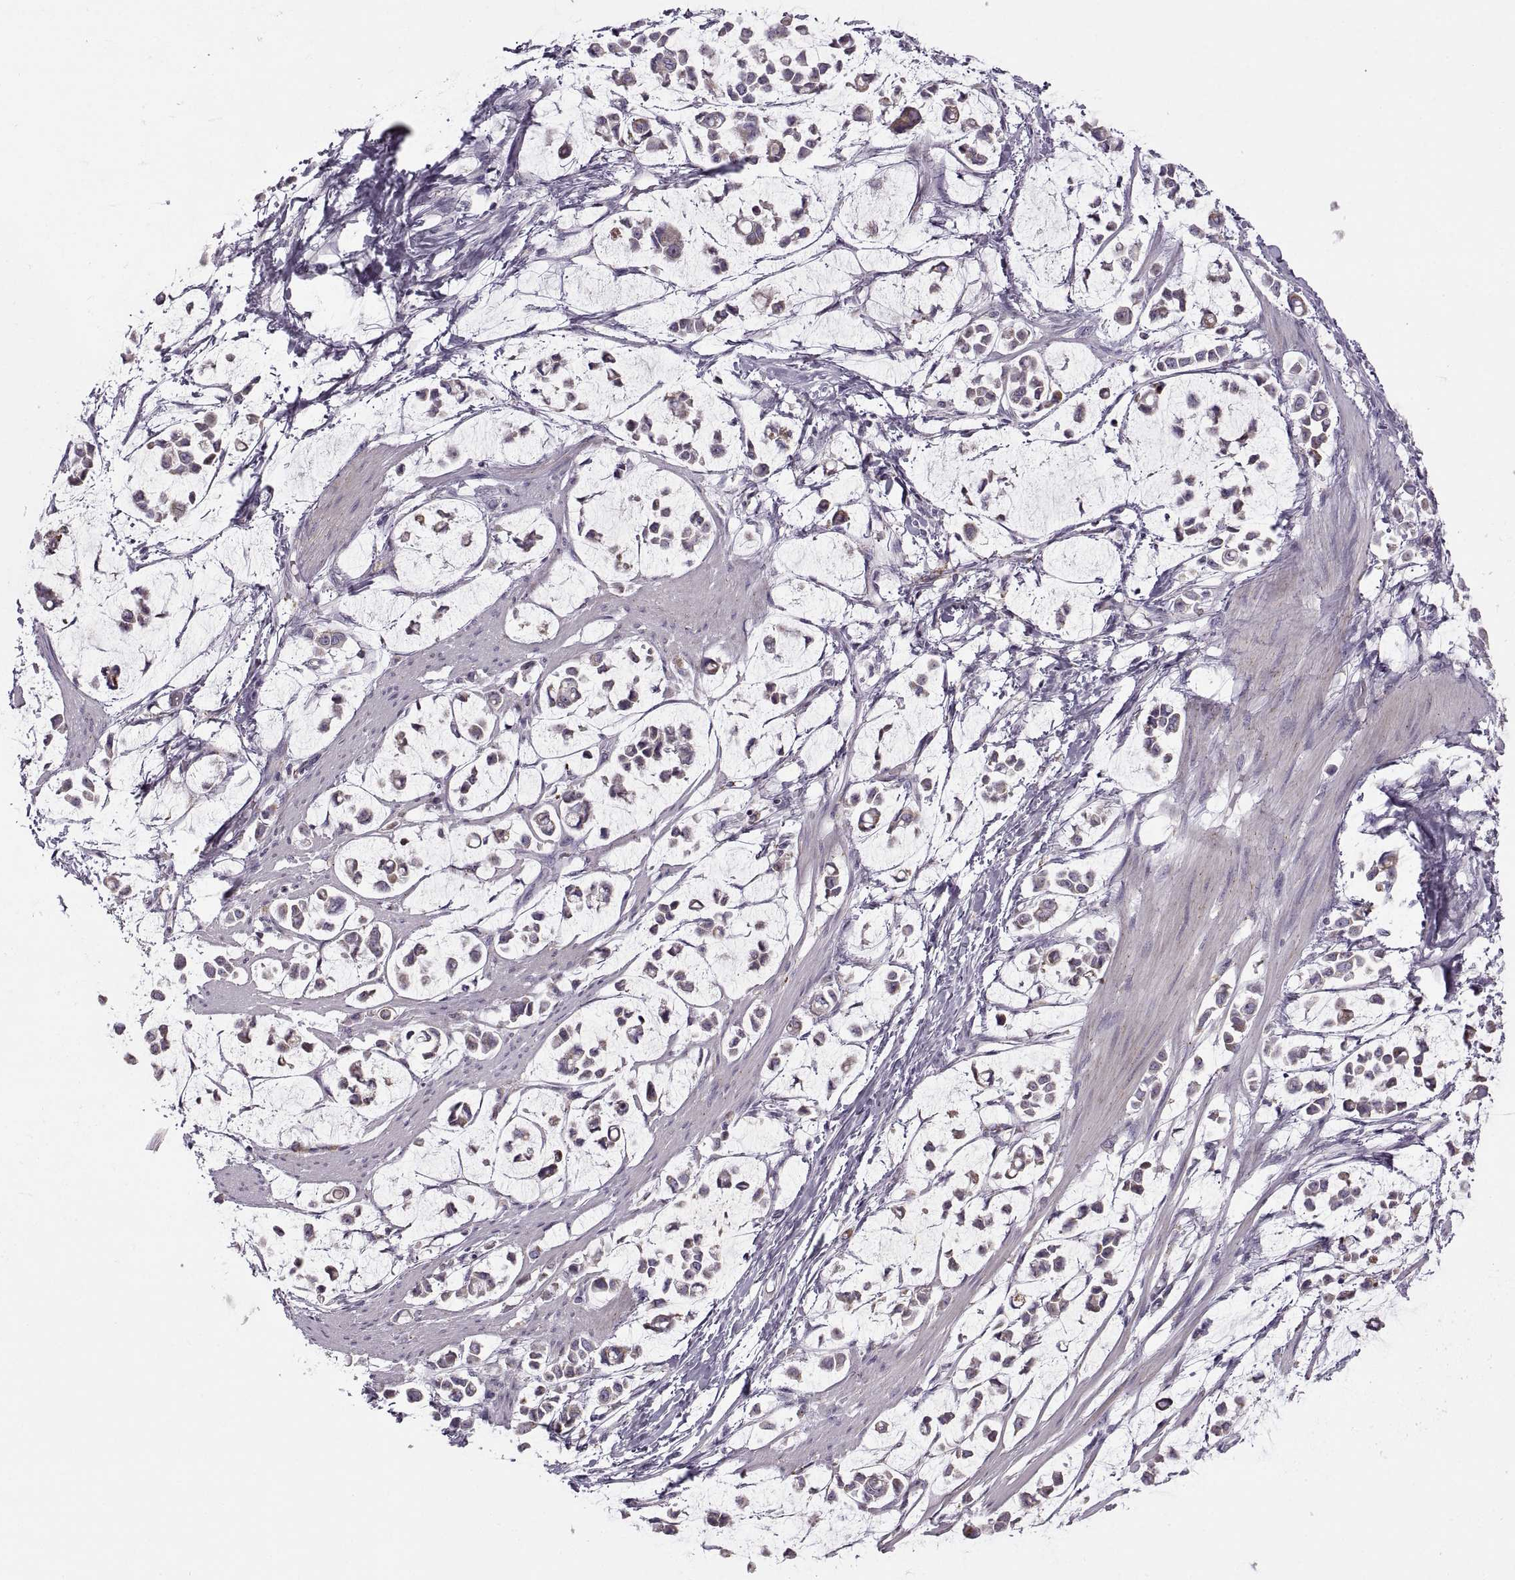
{"staining": {"intensity": "moderate", "quantity": "<25%", "location": "cytoplasmic/membranous"}, "tissue": "stomach cancer", "cell_type": "Tumor cells", "image_type": "cancer", "snomed": [{"axis": "morphology", "description": "Adenocarcinoma, NOS"}, {"axis": "topography", "description": "Stomach"}], "caption": "This is a micrograph of immunohistochemistry staining of stomach adenocarcinoma, which shows moderate staining in the cytoplasmic/membranous of tumor cells.", "gene": "PIERCE1", "patient": {"sex": "male", "age": 82}}